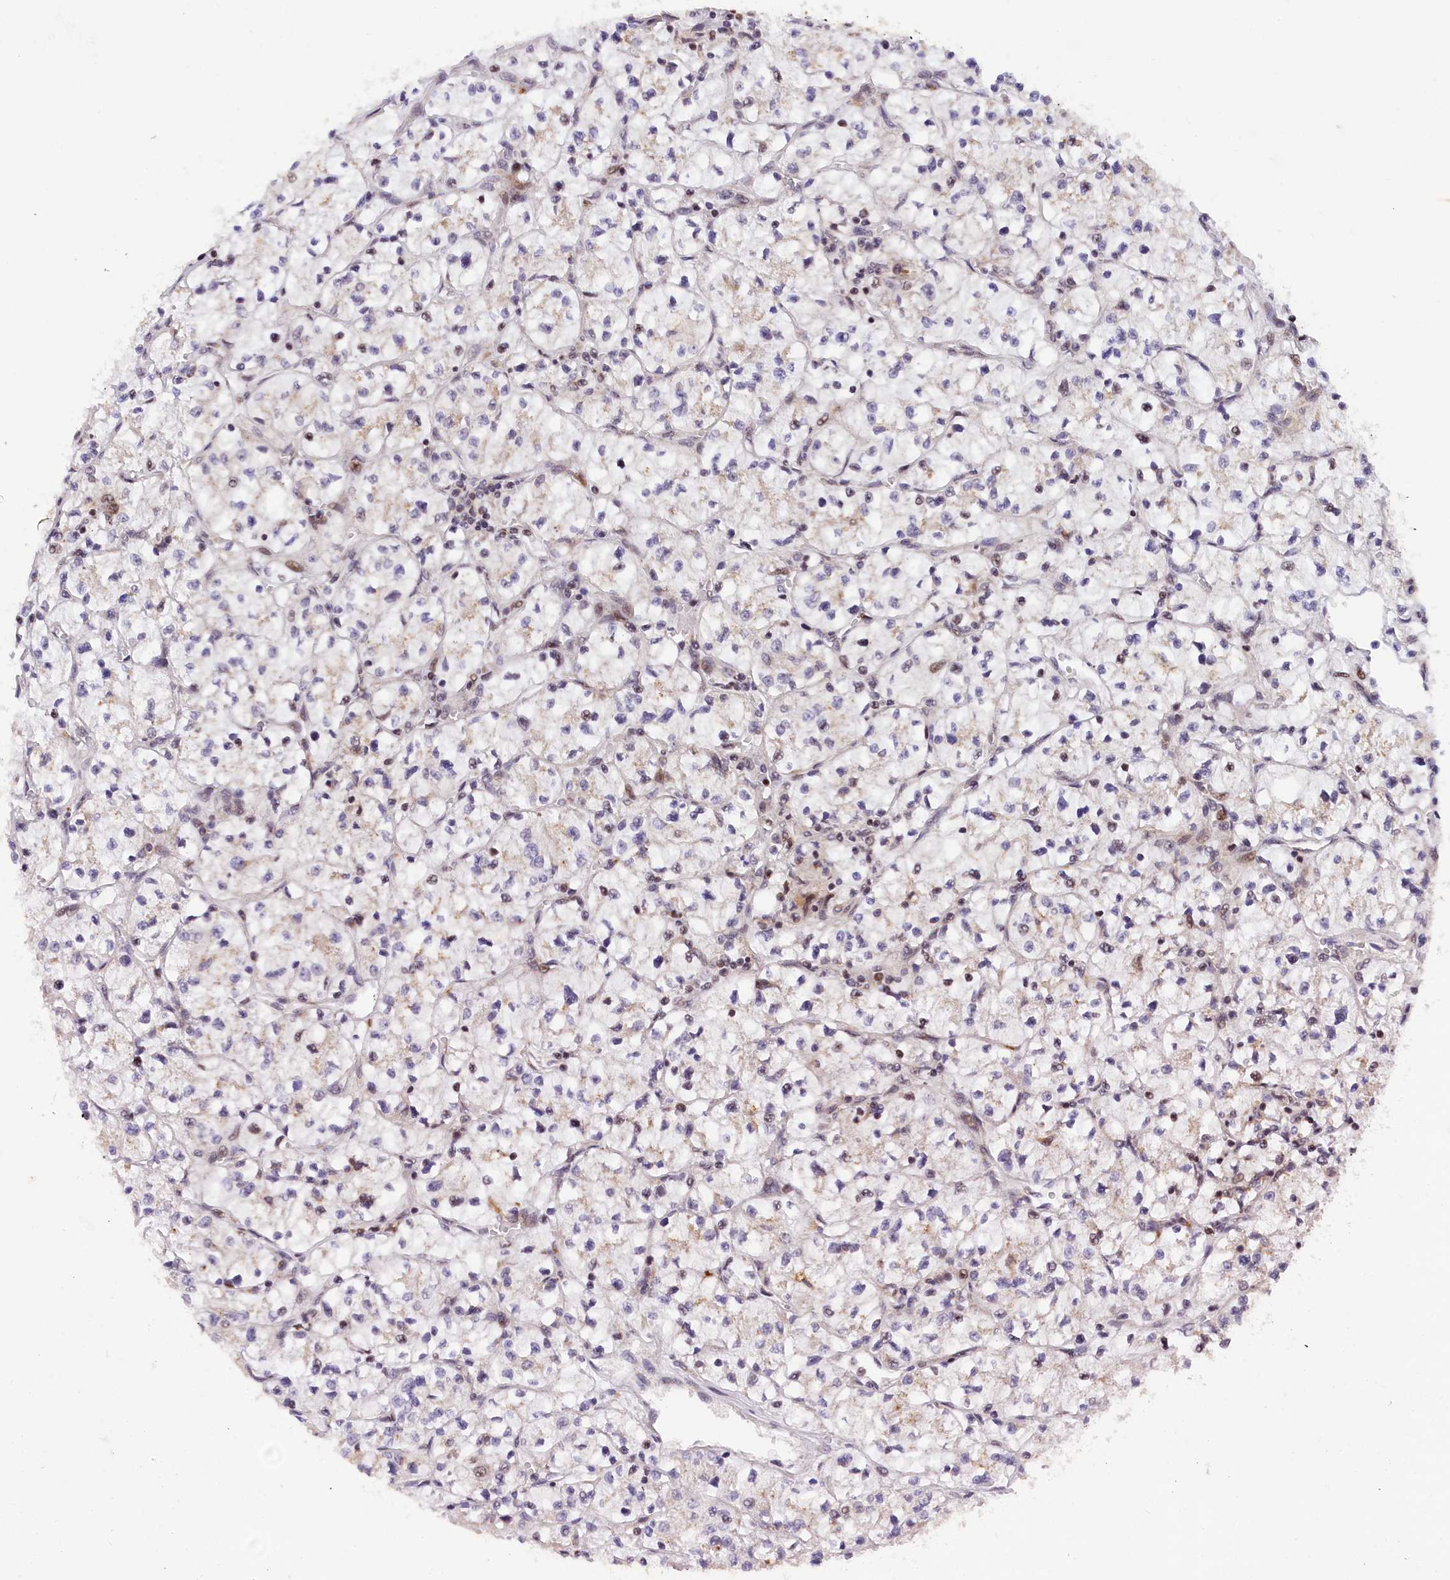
{"staining": {"intensity": "weak", "quantity": "<25%", "location": "nuclear"}, "tissue": "renal cancer", "cell_type": "Tumor cells", "image_type": "cancer", "snomed": [{"axis": "morphology", "description": "Adenocarcinoma, NOS"}, {"axis": "topography", "description": "Kidney"}], "caption": "High magnification brightfield microscopy of renal cancer (adenocarcinoma) stained with DAB (brown) and counterstained with hematoxylin (blue): tumor cells show no significant staining. The staining is performed using DAB brown chromogen with nuclei counter-stained in using hematoxylin.", "gene": "SAMD4A", "patient": {"sex": "female", "age": 64}}